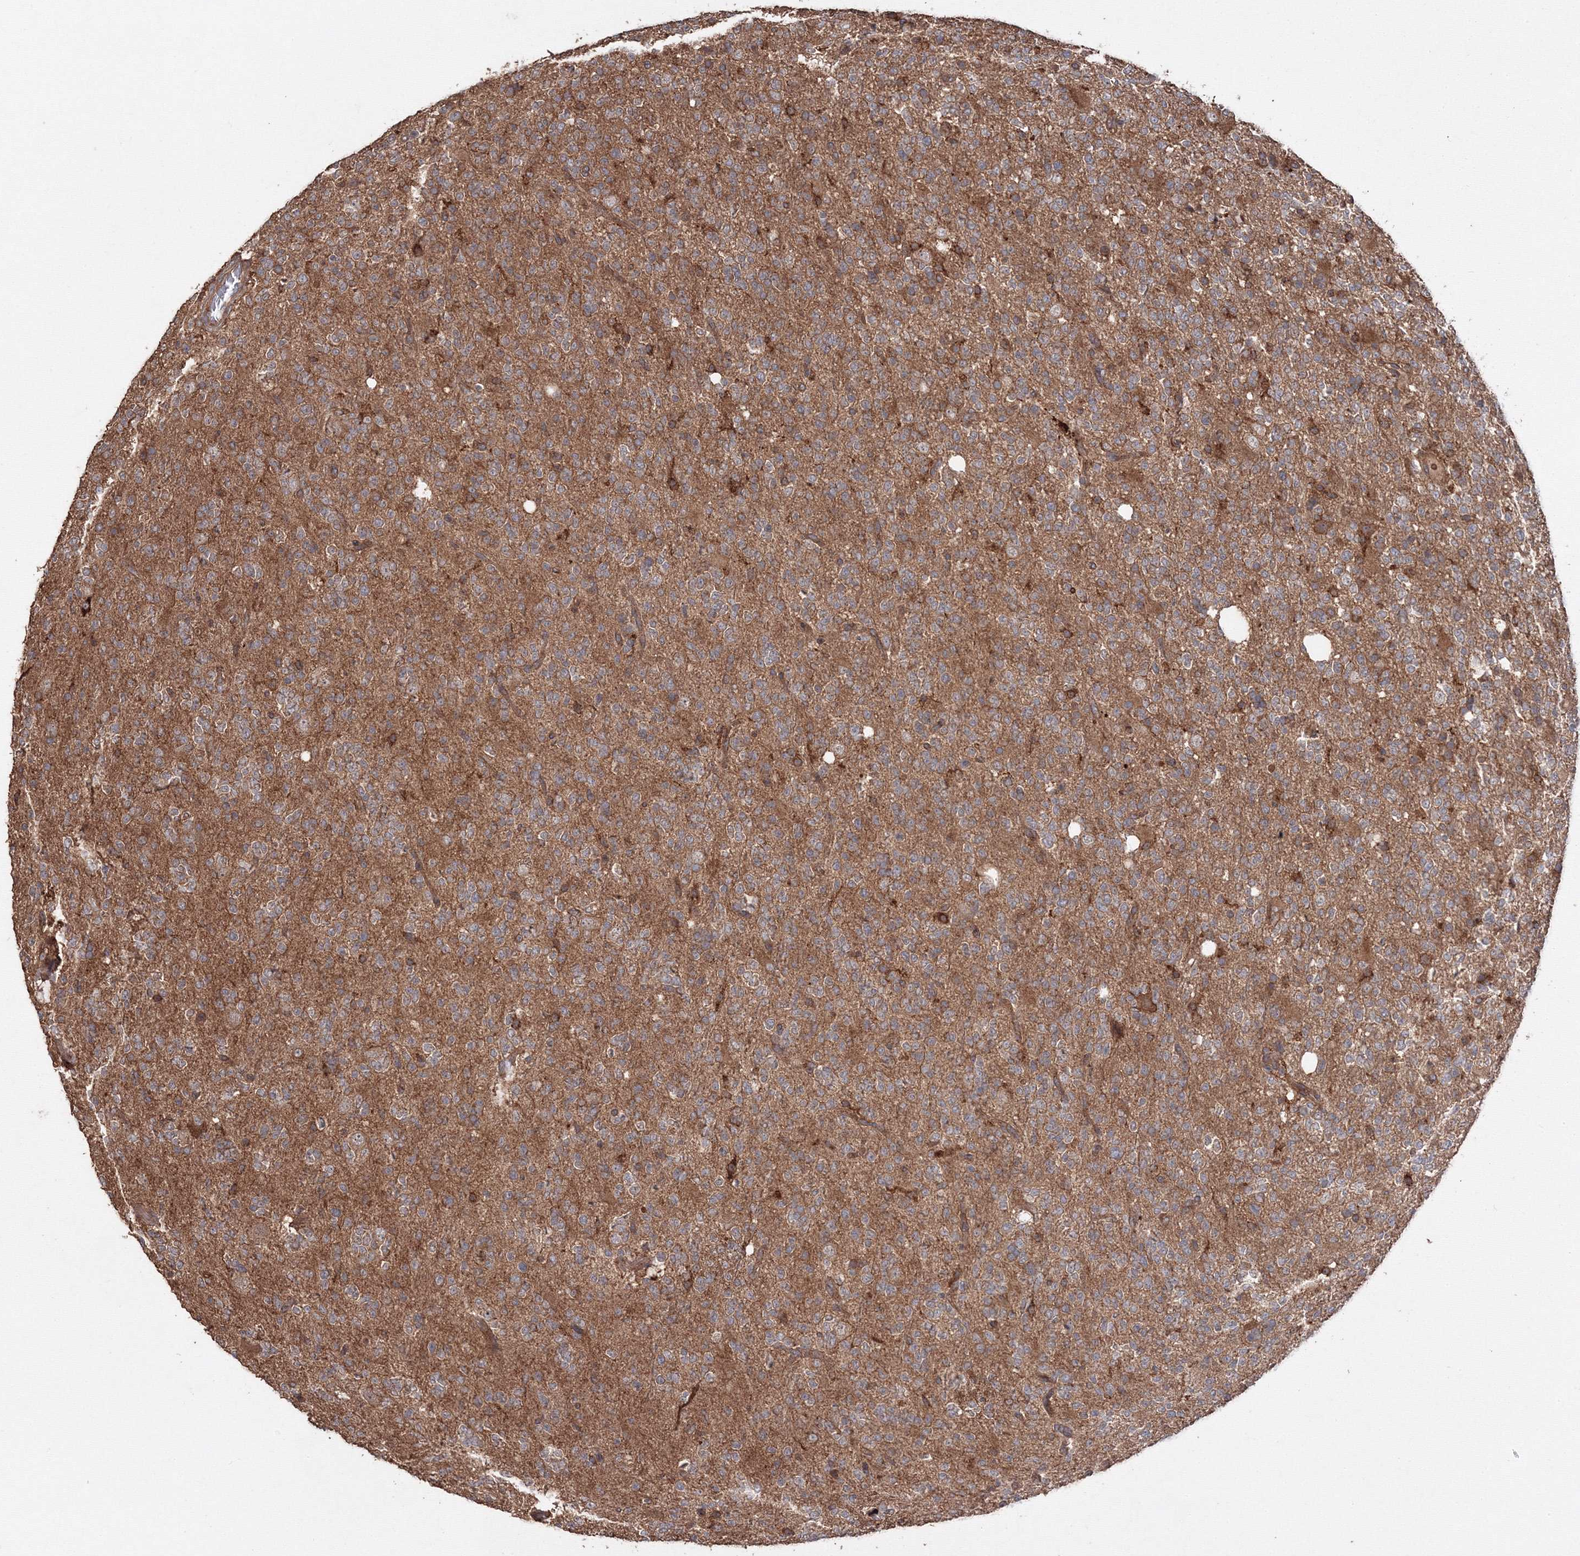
{"staining": {"intensity": "moderate", "quantity": ">75%", "location": "cytoplasmic/membranous"}, "tissue": "glioma", "cell_type": "Tumor cells", "image_type": "cancer", "snomed": [{"axis": "morphology", "description": "Glioma, malignant, High grade"}, {"axis": "topography", "description": "Brain"}], "caption": "Immunohistochemistry (IHC) histopathology image of human glioma stained for a protein (brown), which reveals medium levels of moderate cytoplasmic/membranous positivity in about >75% of tumor cells.", "gene": "DDO", "patient": {"sex": "female", "age": 62}}